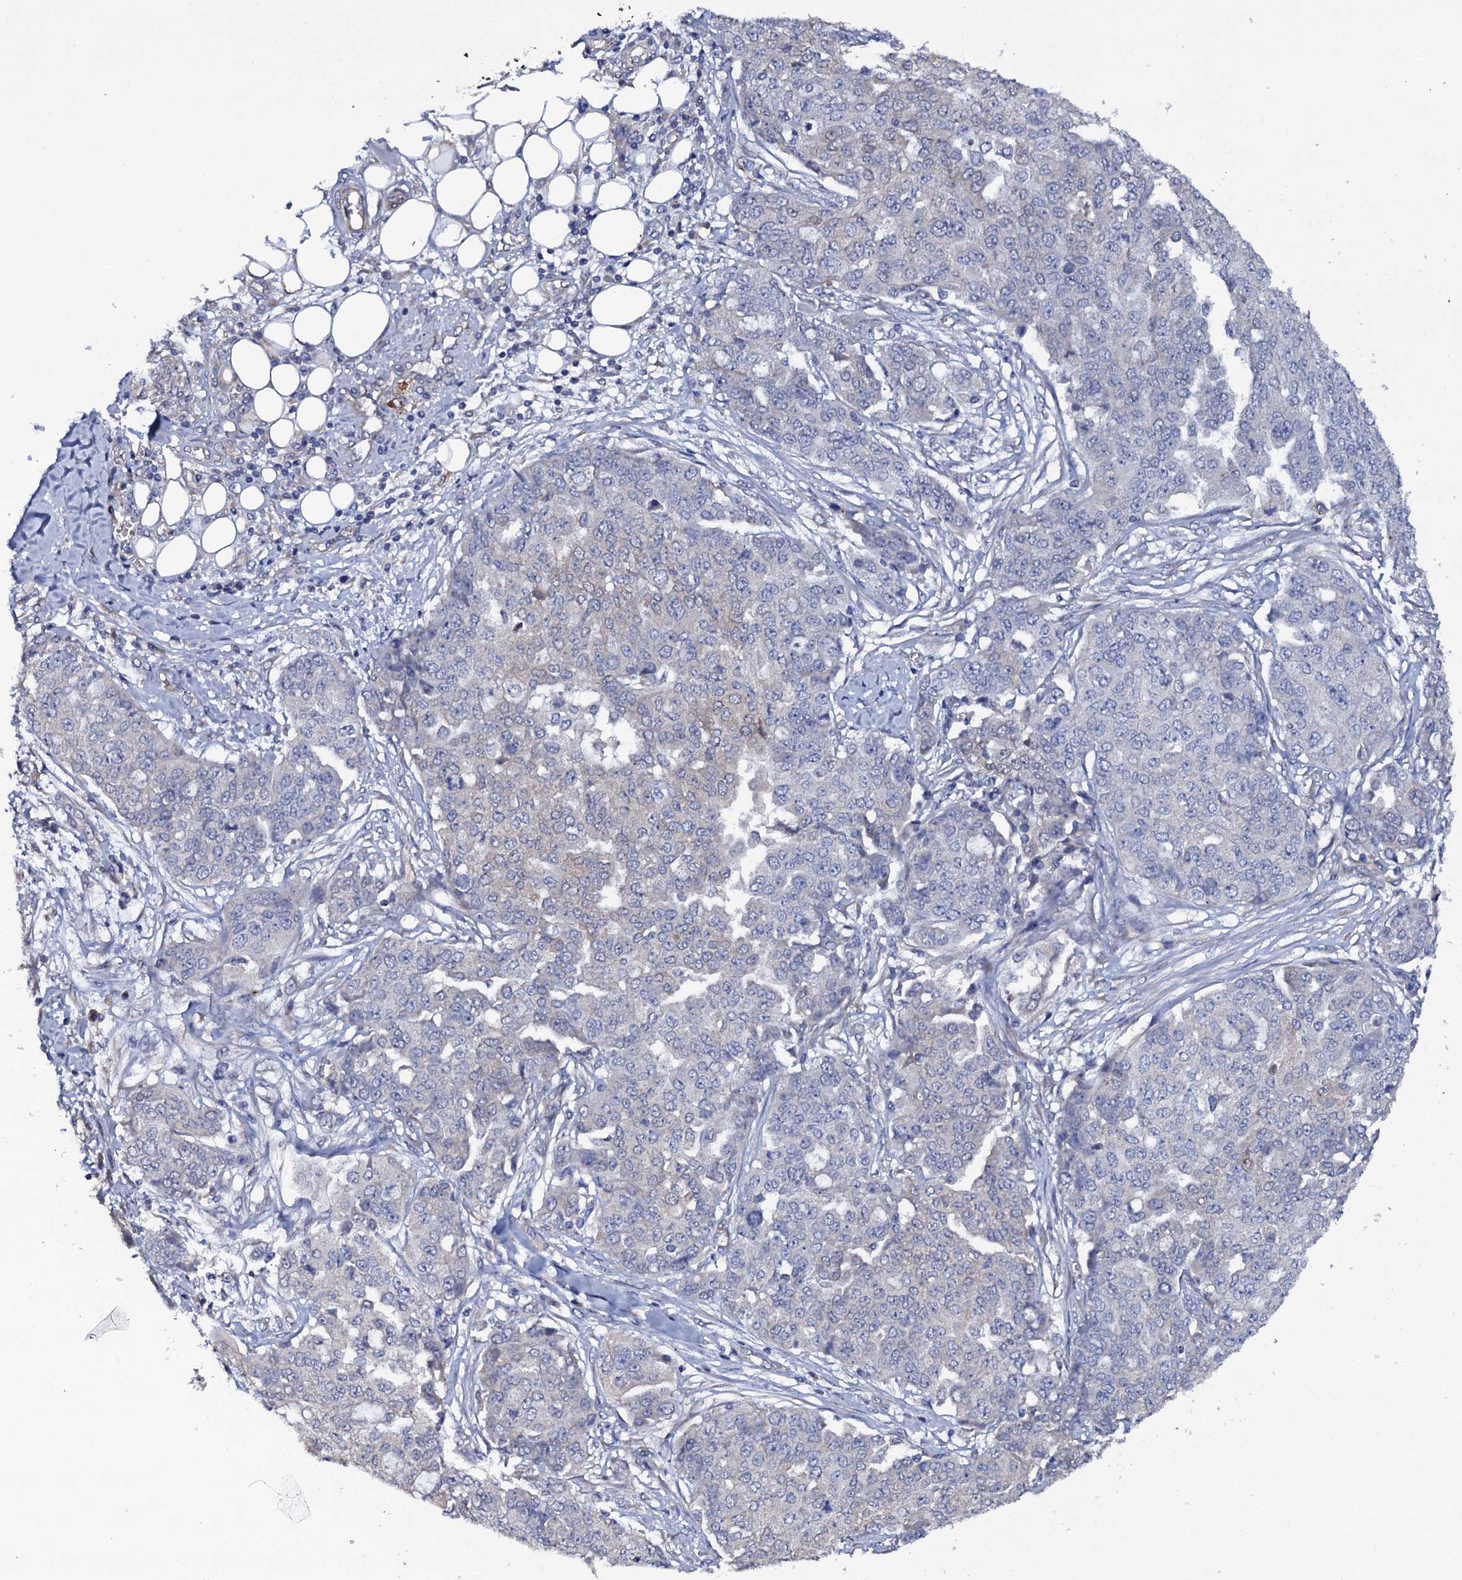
{"staining": {"intensity": "negative", "quantity": "none", "location": "none"}, "tissue": "ovarian cancer", "cell_type": "Tumor cells", "image_type": "cancer", "snomed": [{"axis": "morphology", "description": "Cystadenocarcinoma, serous, NOS"}, {"axis": "topography", "description": "Soft tissue"}, {"axis": "topography", "description": "Ovary"}], "caption": "A histopathology image of ovarian cancer (serous cystadenocarcinoma) stained for a protein exhibits no brown staining in tumor cells.", "gene": "BCL2L14", "patient": {"sex": "female", "age": 57}}